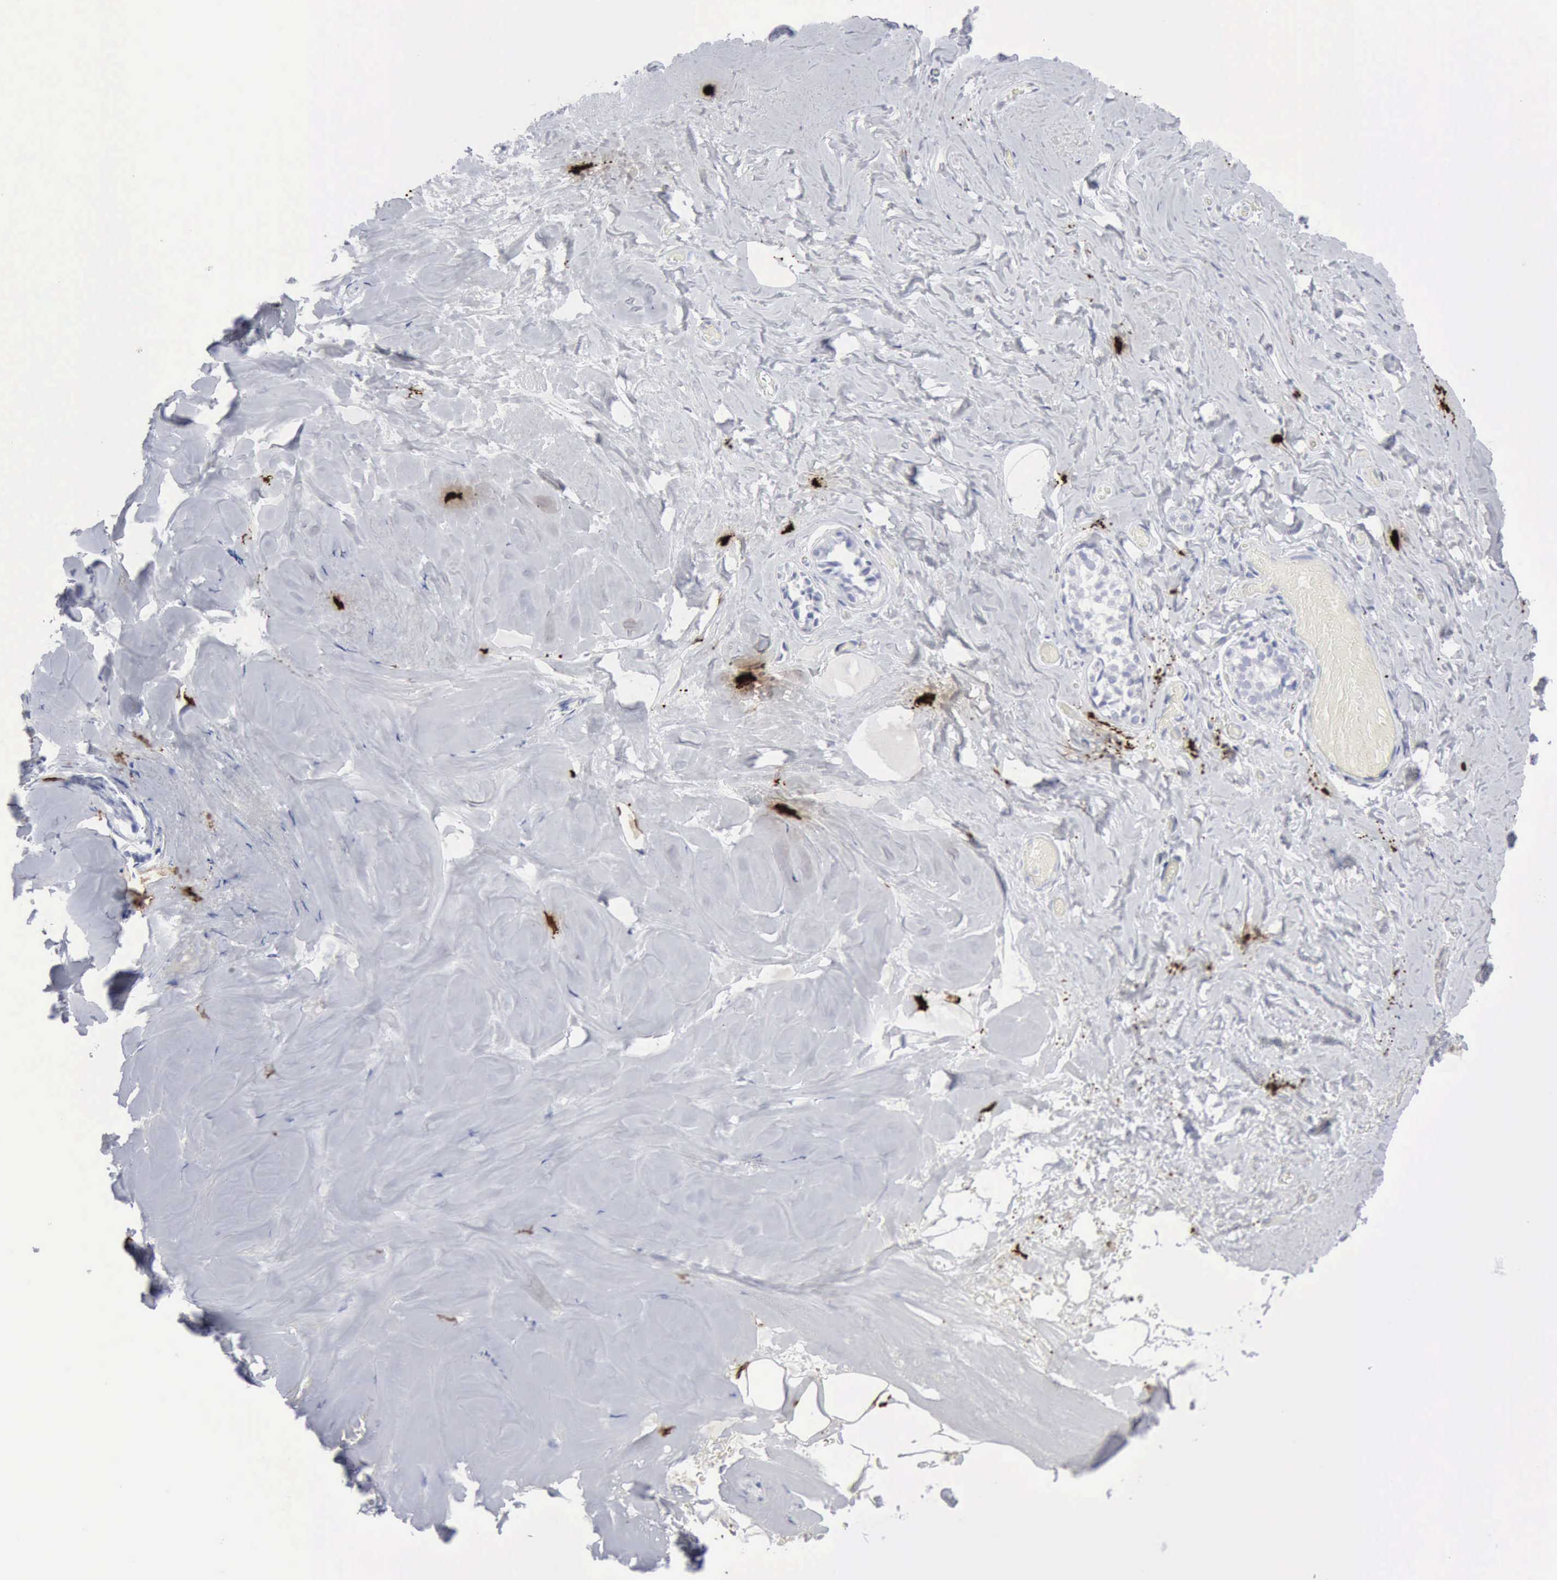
{"staining": {"intensity": "negative", "quantity": "none", "location": "none"}, "tissue": "breast", "cell_type": "Adipocytes", "image_type": "normal", "snomed": [{"axis": "morphology", "description": "Normal tissue, NOS"}, {"axis": "topography", "description": "Breast"}], "caption": "Immunohistochemistry micrograph of unremarkable breast stained for a protein (brown), which demonstrates no expression in adipocytes. The staining is performed using DAB brown chromogen with nuclei counter-stained in using hematoxylin.", "gene": "CMA1", "patient": {"sex": "female", "age": 75}}